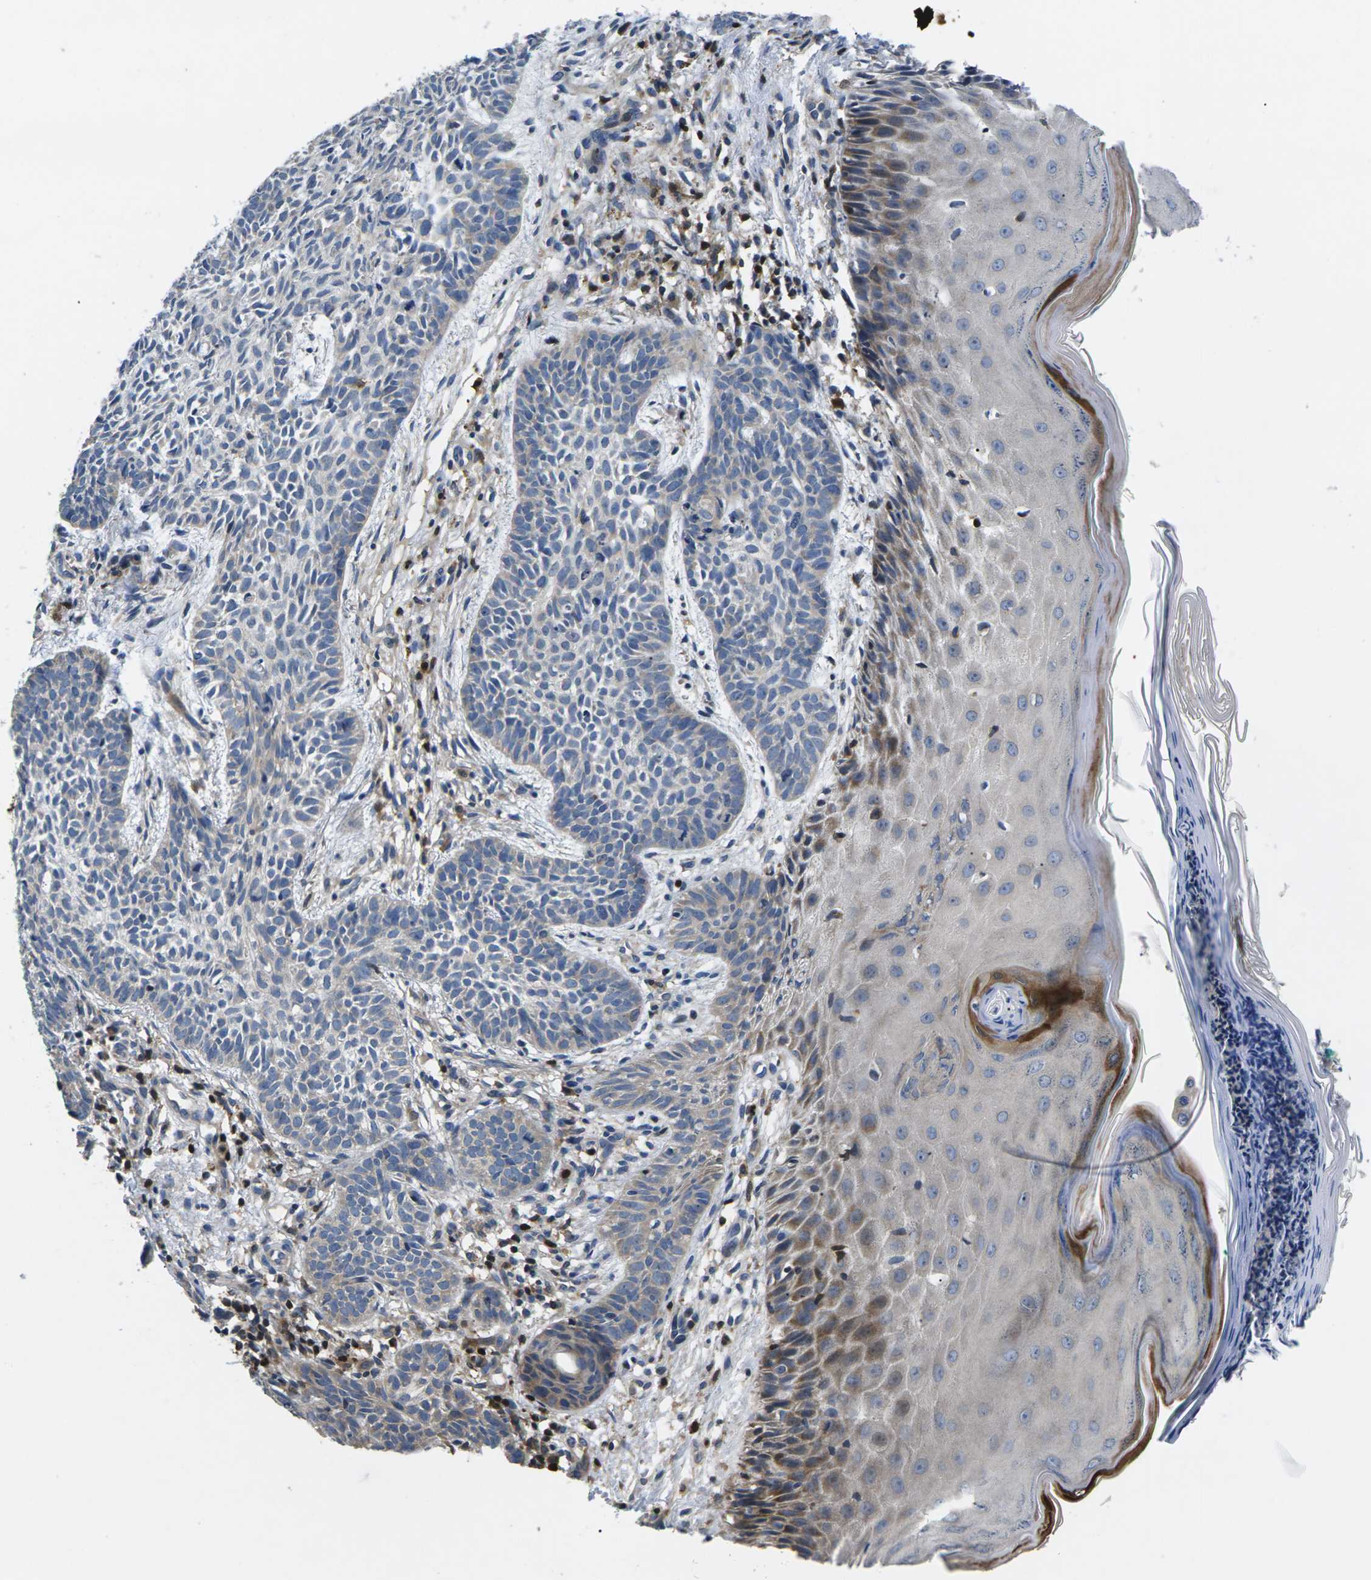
{"staining": {"intensity": "weak", "quantity": "<25%", "location": "cytoplasmic/membranous"}, "tissue": "skin cancer", "cell_type": "Tumor cells", "image_type": "cancer", "snomed": [{"axis": "morphology", "description": "Basal cell carcinoma"}, {"axis": "topography", "description": "Skin"}], "caption": "This is a photomicrograph of immunohistochemistry (IHC) staining of skin cancer, which shows no expression in tumor cells.", "gene": "PLCE1", "patient": {"sex": "male", "age": 60}}